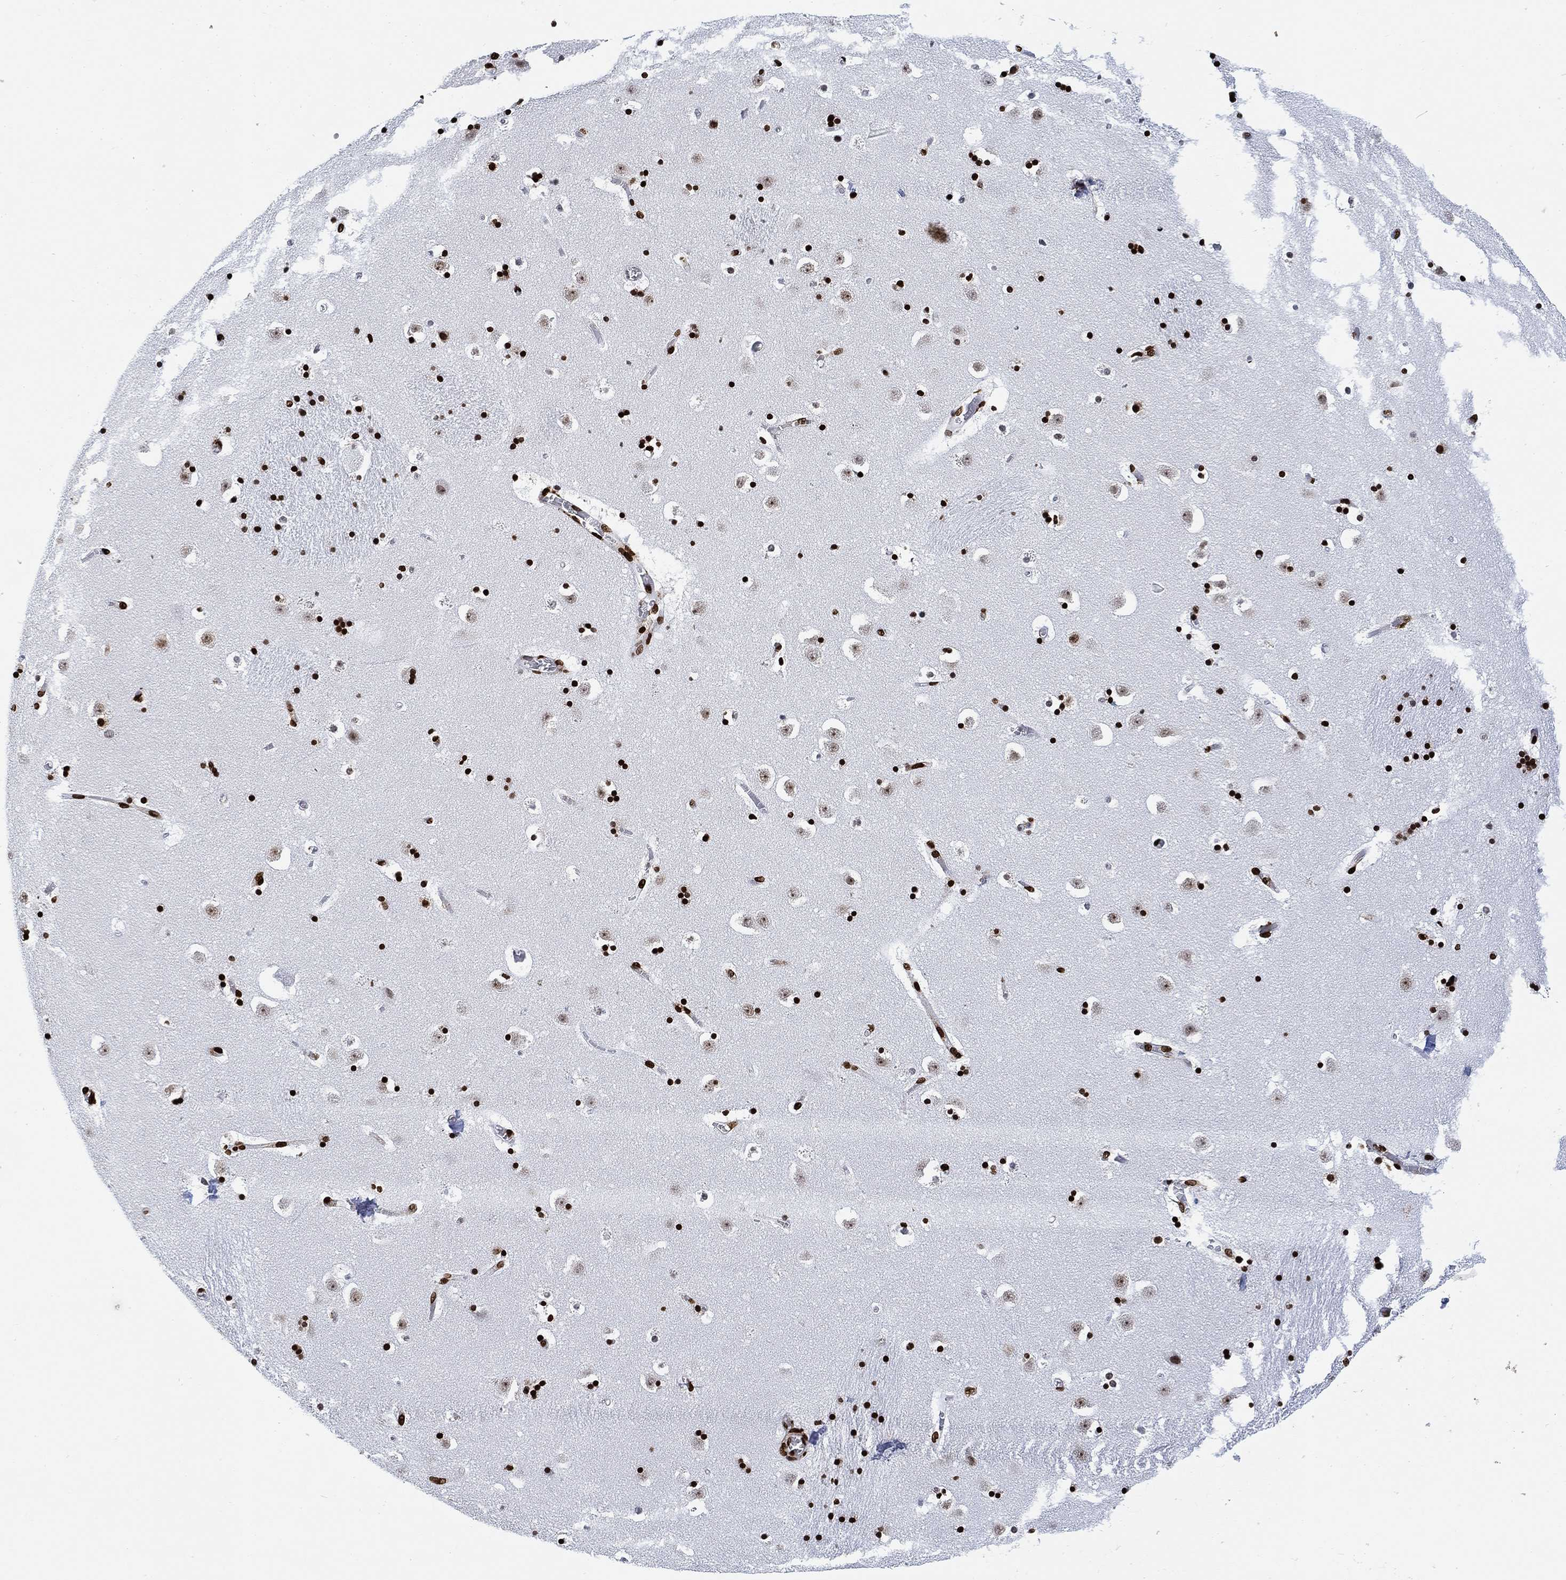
{"staining": {"intensity": "strong", "quantity": "25%-75%", "location": "nuclear"}, "tissue": "caudate", "cell_type": "Glial cells", "image_type": "normal", "snomed": [{"axis": "morphology", "description": "Normal tissue, NOS"}, {"axis": "topography", "description": "Lateral ventricle wall"}], "caption": "DAB (3,3'-diaminobenzidine) immunohistochemical staining of benign caudate reveals strong nuclear protein expression in about 25%-75% of glial cells.", "gene": "H1", "patient": {"sex": "female", "age": 42}}